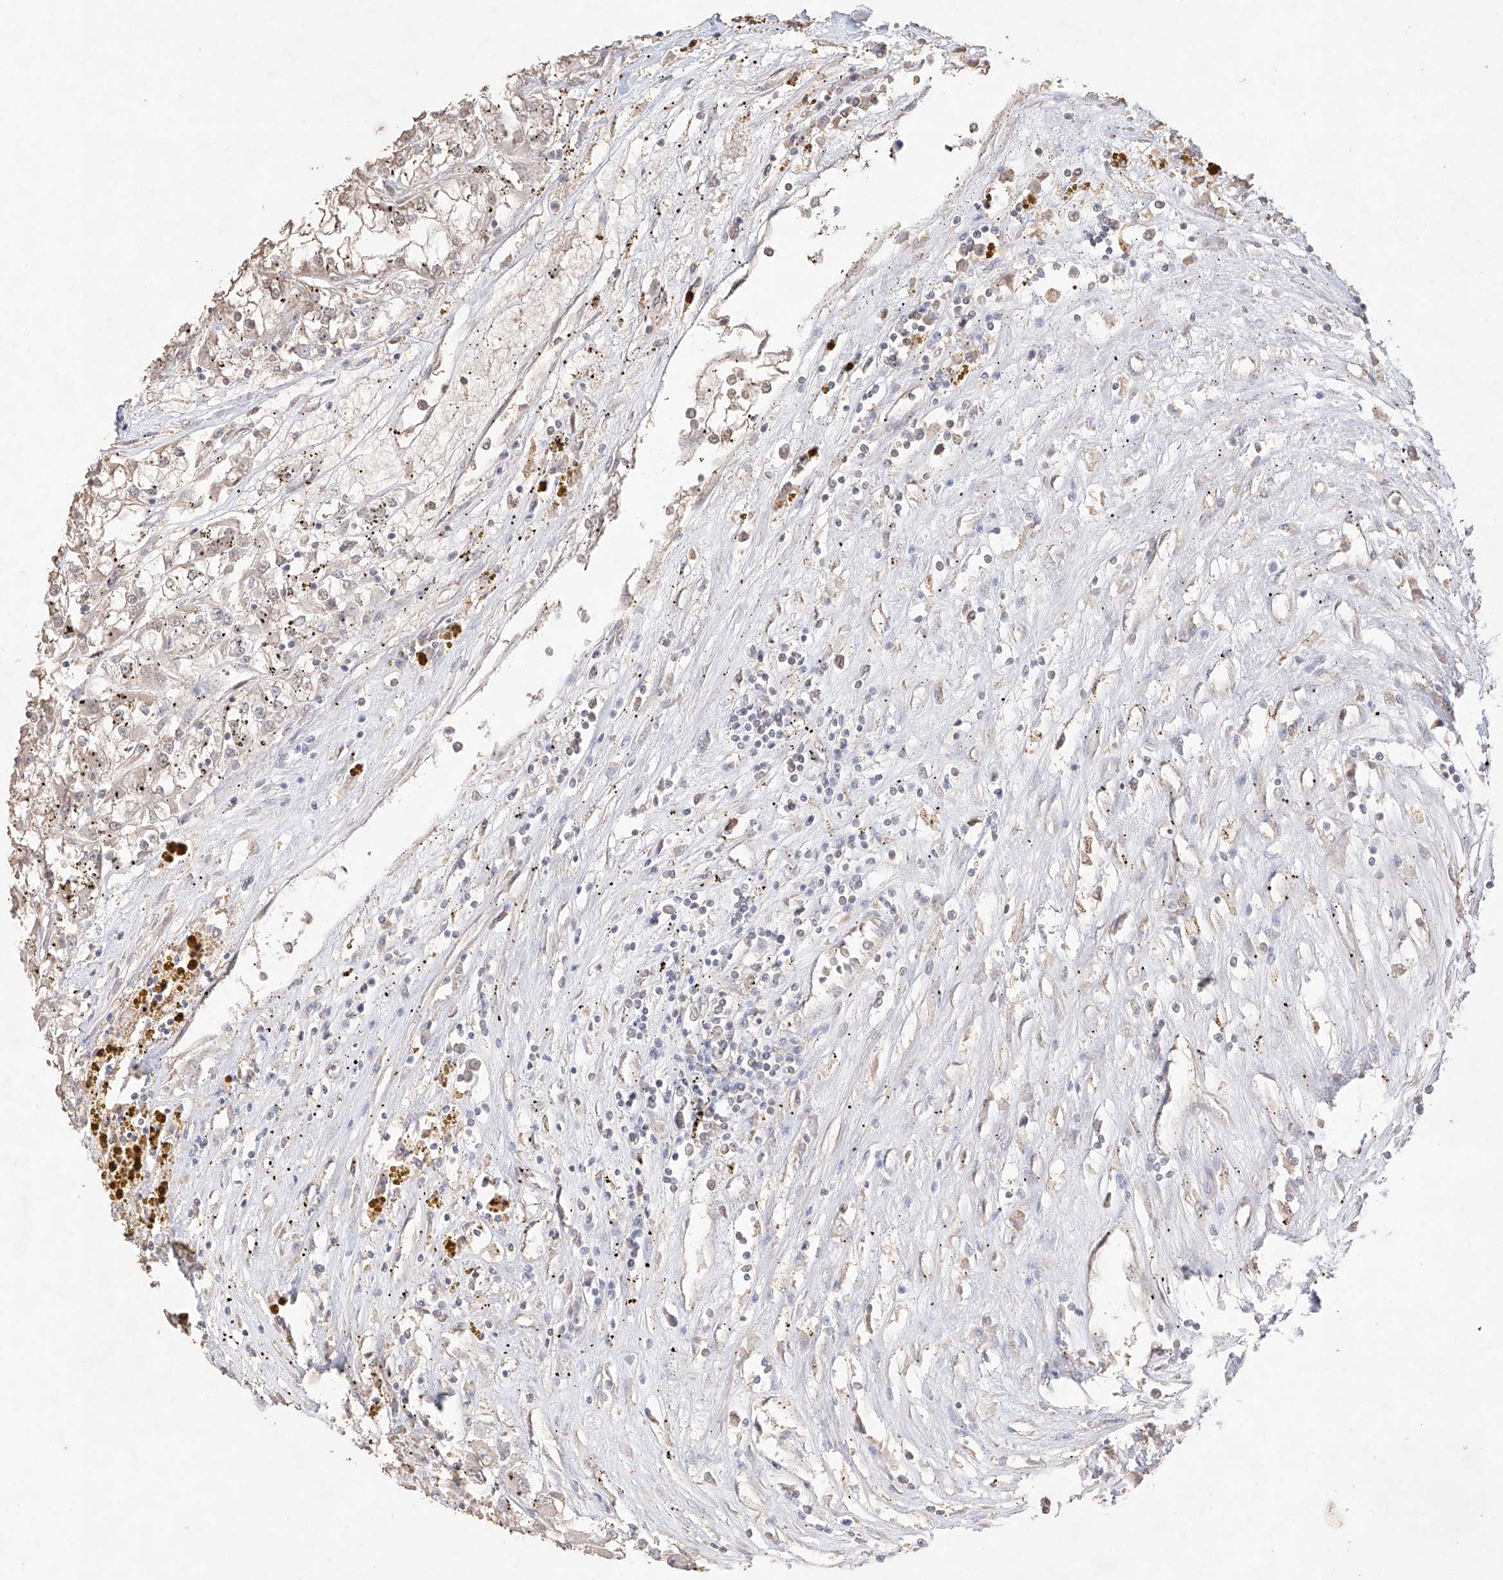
{"staining": {"intensity": "weak", "quantity": ">75%", "location": "cytoplasmic/membranous,nuclear"}, "tissue": "renal cancer", "cell_type": "Tumor cells", "image_type": "cancer", "snomed": [{"axis": "morphology", "description": "Adenocarcinoma, NOS"}, {"axis": "topography", "description": "Kidney"}], "caption": "This photomicrograph demonstrates immunohistochemistry staining of adenocarcinoma (renal), with low weak cytoplasmic/membranous and nuclear staining in about >75% of tumor cells.", "gene": "APIP", "patient": {"sex": "female", "age": 52}}